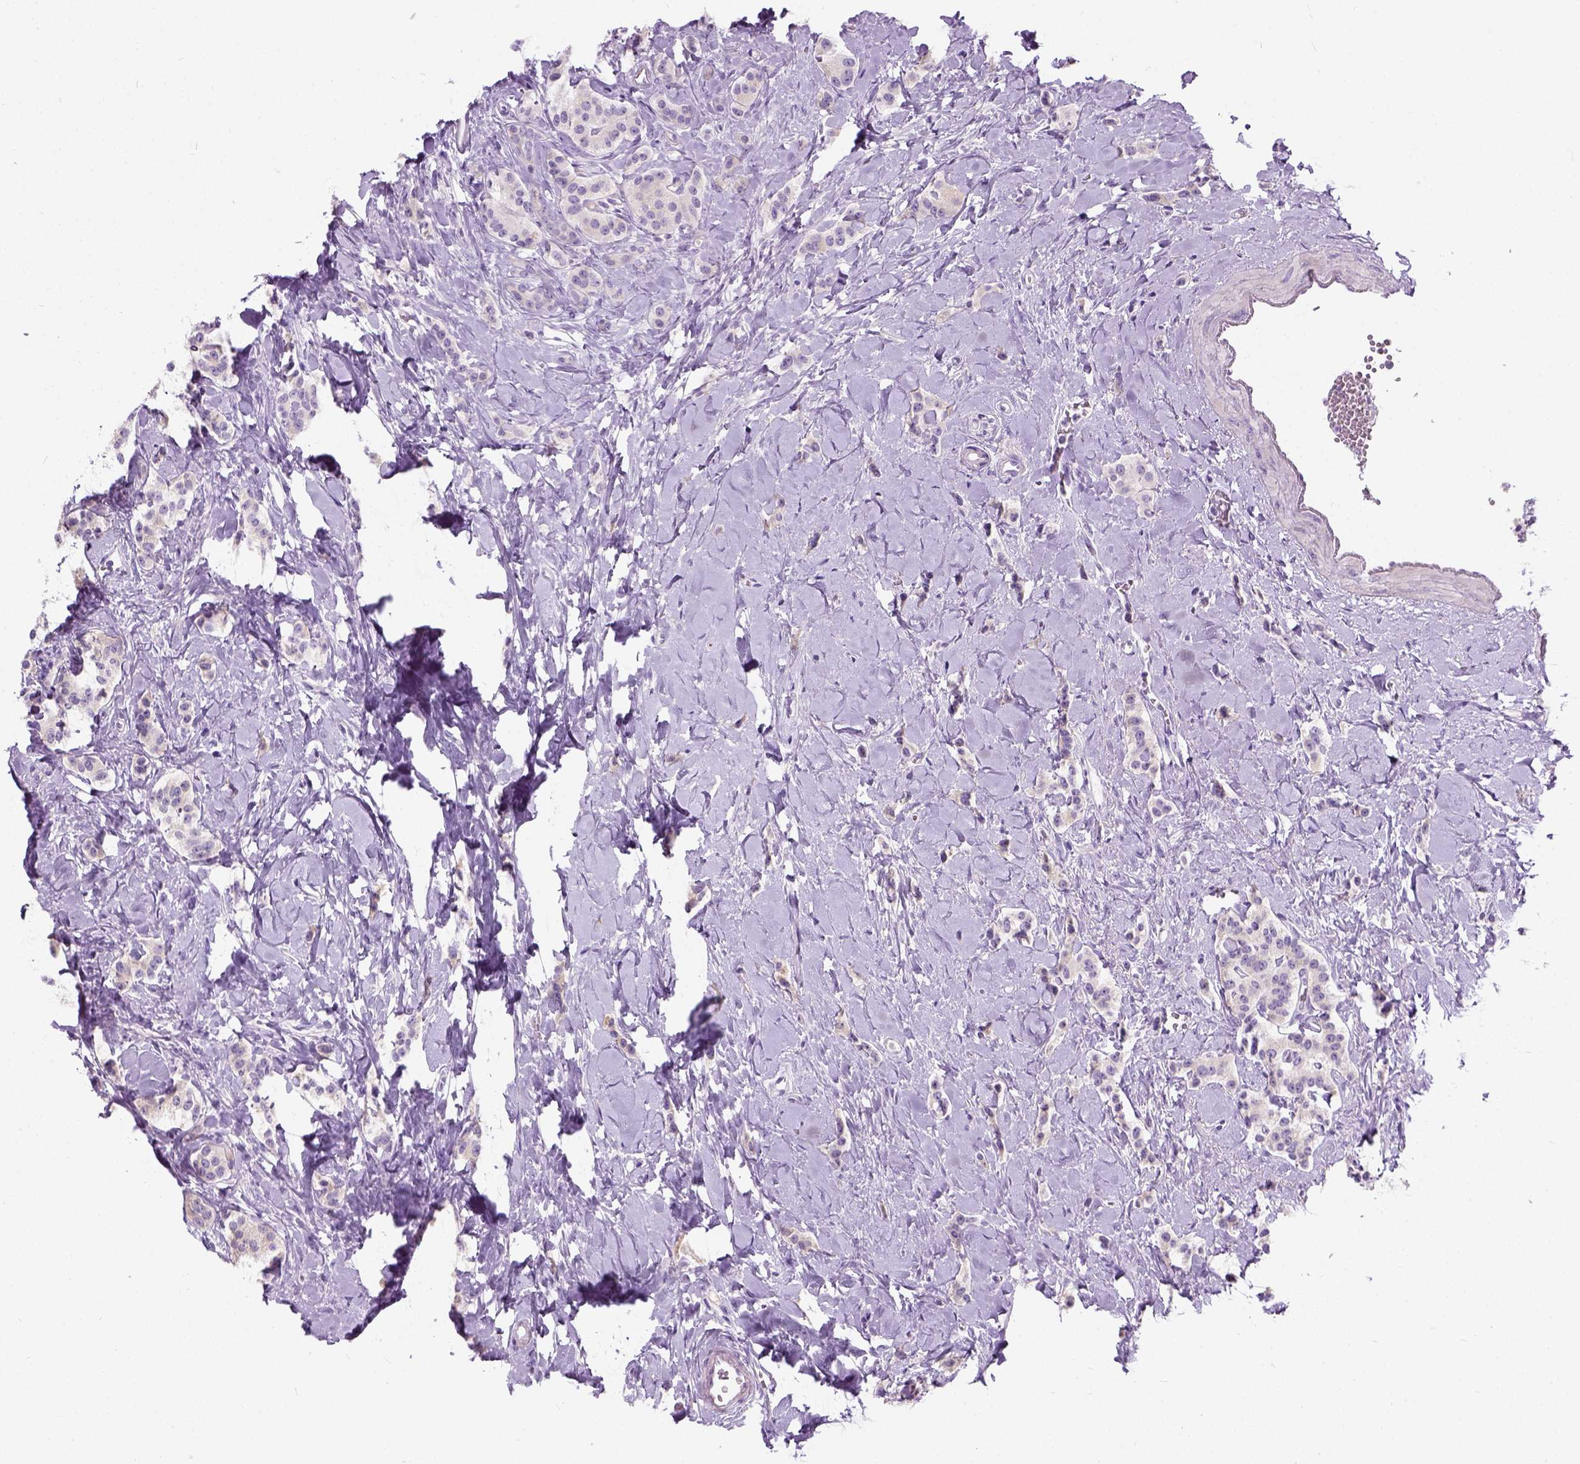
{"staining": {"intensity": "negative", "quantity": "none", "location": "none"}, "tissue": "carcinoid", "cell_type": "Tumor cells", "image_type": "cancer", "snomed": [{"axis": "morphology", "description": "Normal tissue, NOS"}, {"axis": "morphology", "description": "Carcinoid, malignant, NOS"}, {"axis": "topography", "description": "Pancreas"}], "caption": "This is an immunohistochemistry micrograph of human carcinoid. There is no positivity in tumor cells.", "gene": "TRIM72", "patient": {"sex": "male", "age": 36}}